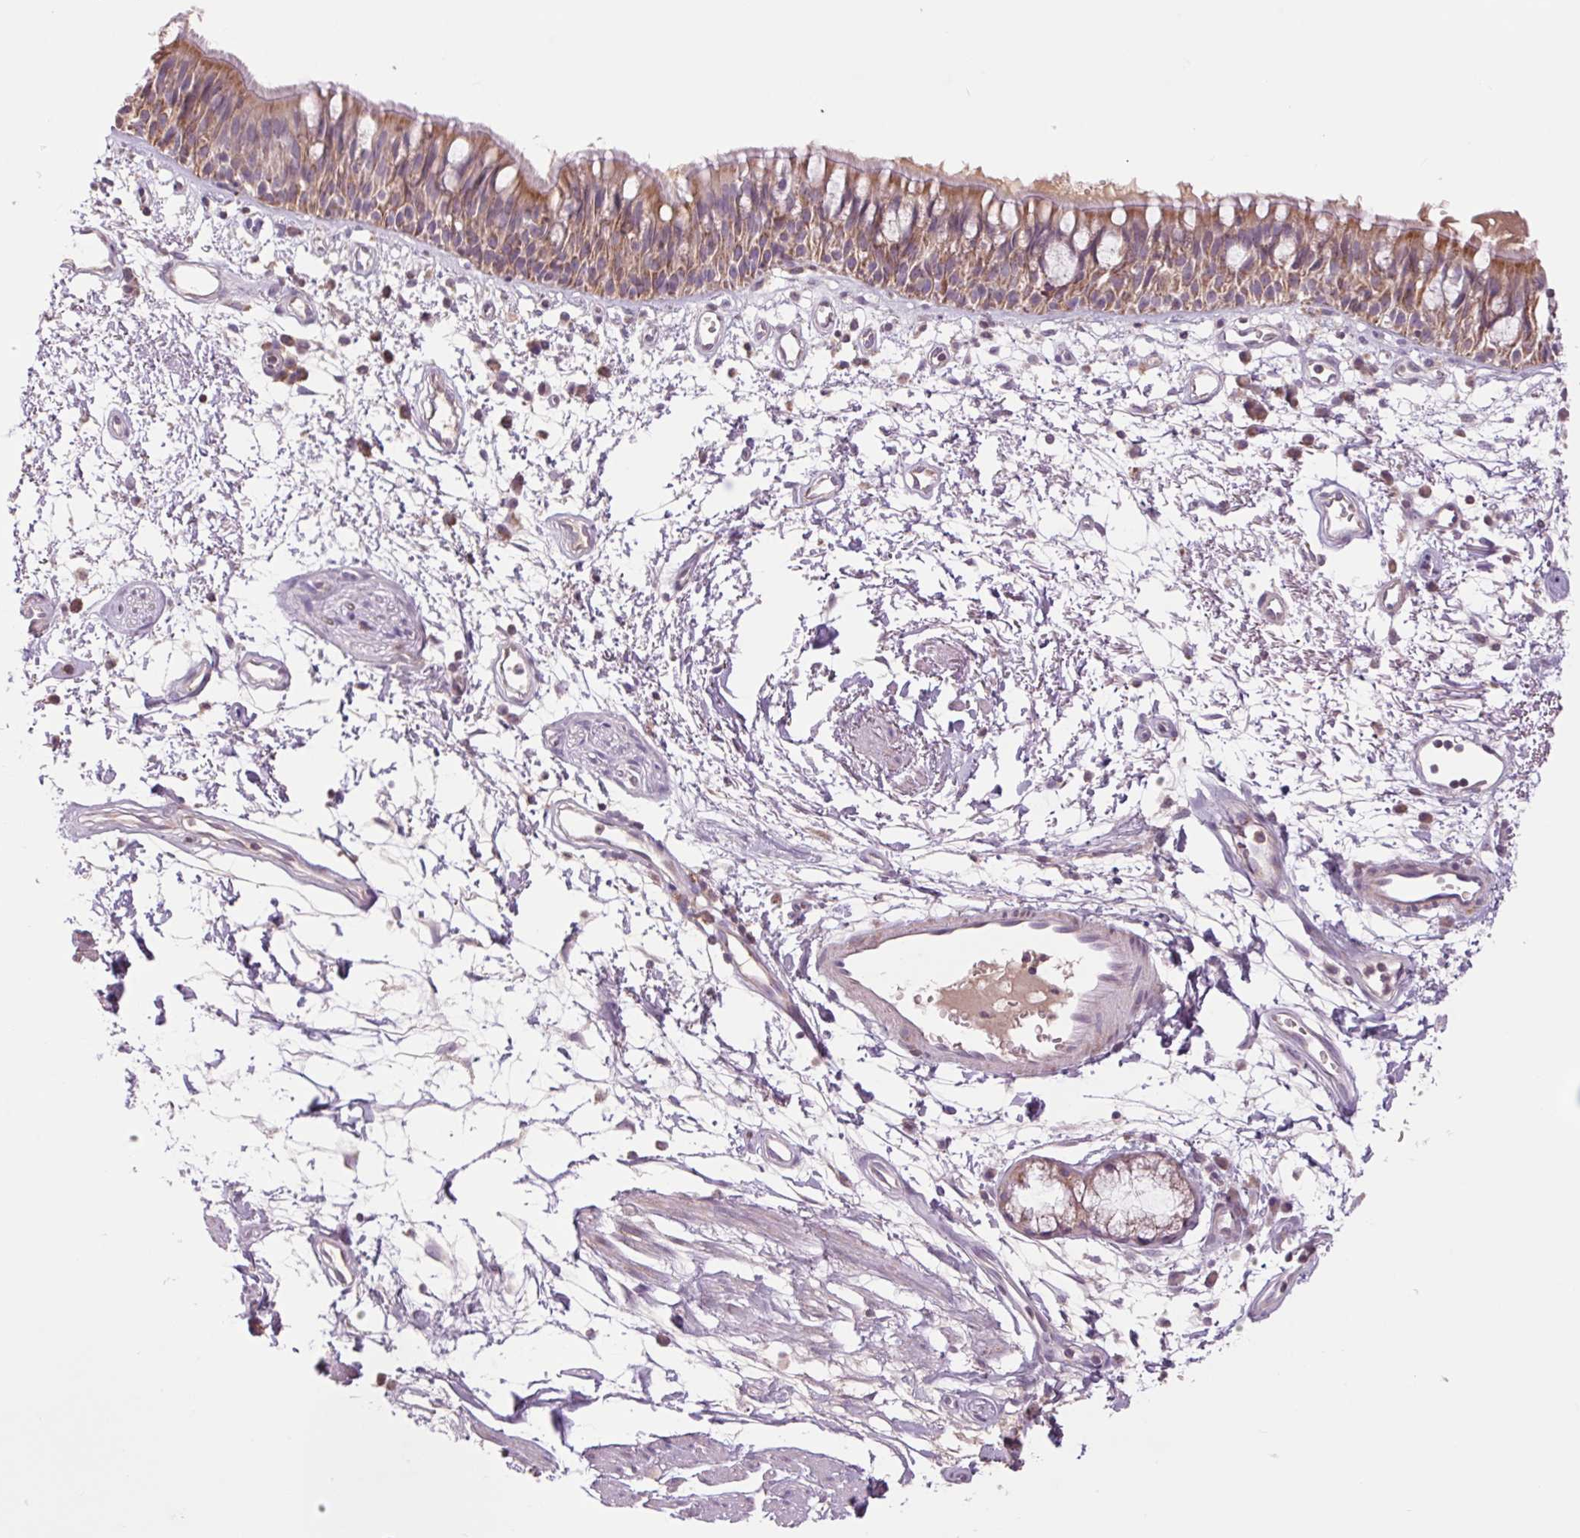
{"staining": {"intensity": "moderate", "quantity": ">75%", "location": "cytoplasmic/membranous"}, "tissue": "bronchus", "cell_type": "Respiratory epithelial cells", "image_type": "normal", "snomed": [{"axis": "morphology", "description": "Normal tissue, NOS"}, {"axis": "morphology", "description": "Squamous cell carcinoma, NOS"}, {"axis": "topography", "description": "Cartilage tissue"}, {"axis": "topography", "description": "Bronchus"}, {"axis": "topography", "description": "Lung"}], "caption": "Immunohistochemistry (IHC) histopathology image of normal bronchus: bronchus stained using IHC reveals medium levels of moderate protein expression localized specifically in the cytoplasmic/membranous of respiratory epithelial cells, appearing as a cytoplasmic/membranous brown color.", "gene": "COX6A1", "patient": {"sex": "male", "age": 66}}